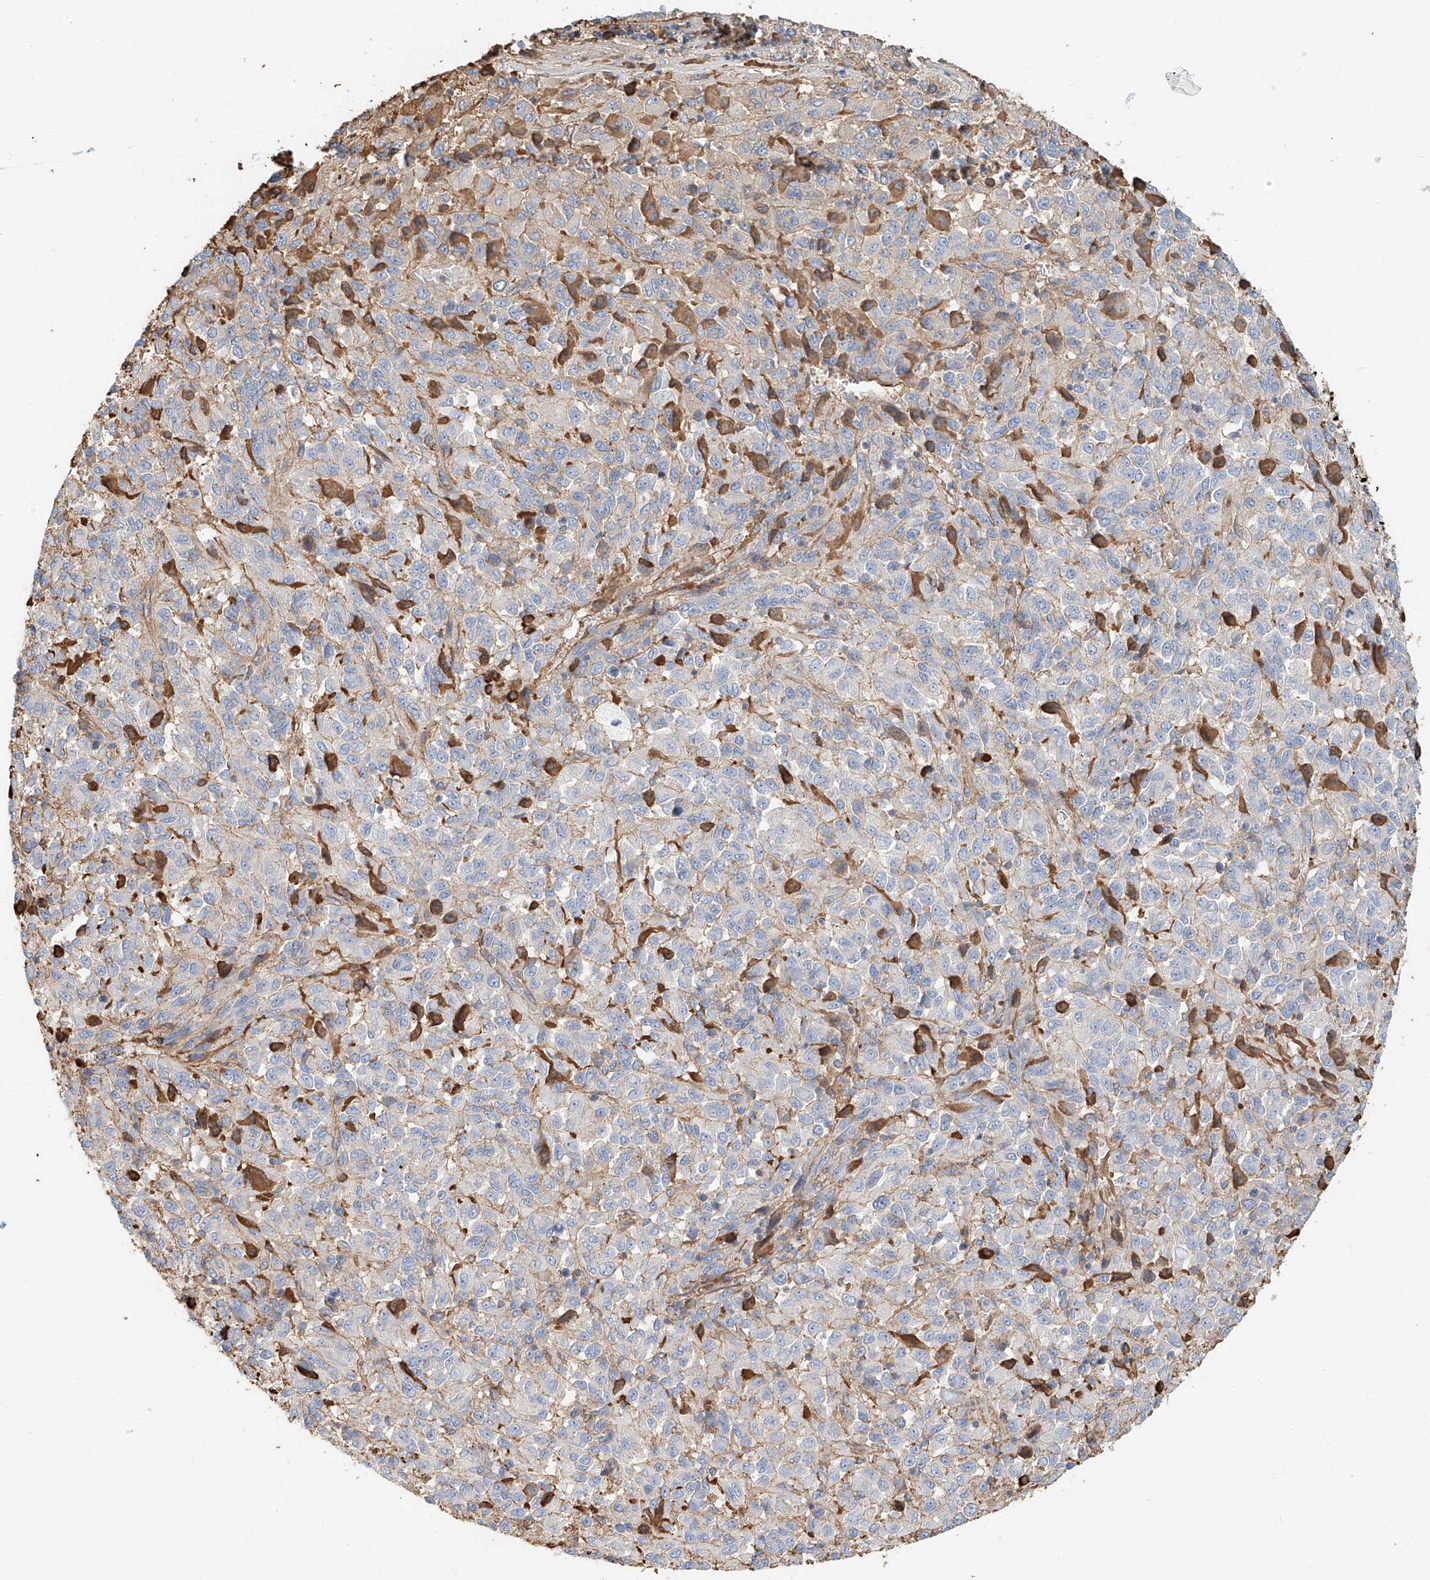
{"staining": {"intensity": "weak", "quantity": "<25%", "location": "cytoplasmic/membranous"}, "tissue": "melanoma", "cell_type": "Tumor cells", "image_type": "cancer", "snomed": [{"axis": "morphology", "description": "Malignant melanoma, Metastatic site"}, {"axis": "topography", "description": "Lung"}], "caption": "Immunohistochemistry of human malignant melanoma (metastatic site) reveals no expression in tumor cells. (Stains: DAB (3,3'-diaminobenzidine) immunohistochemistry (IHC) with hematoxylin counter stain, Microscopy: brightfield microscopy at high magnification).", "gene": "ZFP30", "patient": {"sex": "male", "age": 64}}